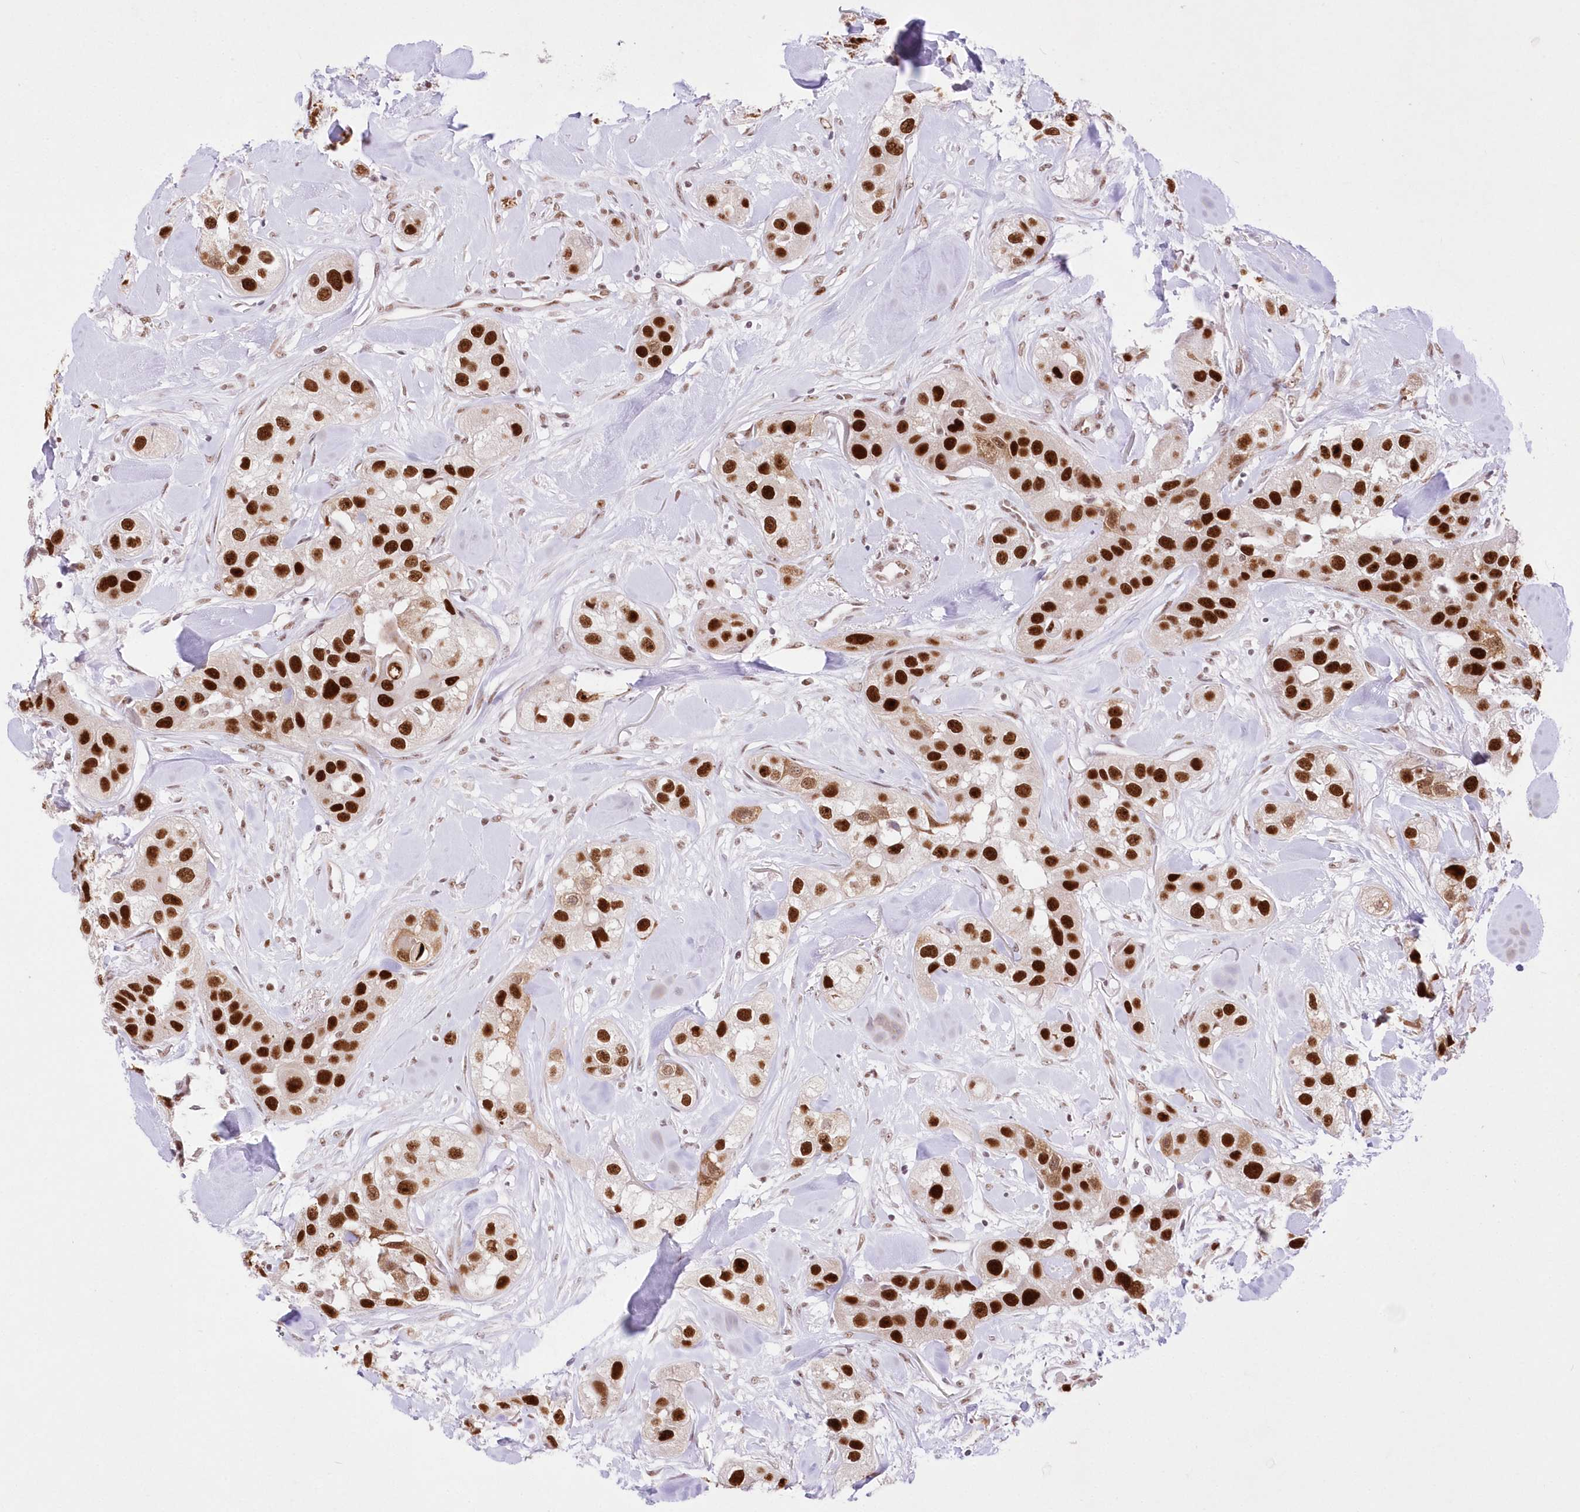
{"staining": {"intensity": "strong", "quantity": ">75%", "location": "nuclear"}, "tissue": "head and neck cancer", "cell_type": "Tumor cells", "image_type": "cancer", "snomed": [{"axis": "morphology", "description": "Normal tissue, NOS"}, {"axis": "morphology", "description": "Squamous cell carcinoma, NOS"}, {"axis": "topography", "description": "Skeletal muscle"}, {"axis": "topography", "description": "Head-Neck"}], "caption": "Head and neck squamous cell carcinoma tissue shows strong nuclear staining in about >75% of tumor cells, visualized by immunohistochemistry.", "gene": "NSUN2", "patient": {"sex": "male", "age": 51}}